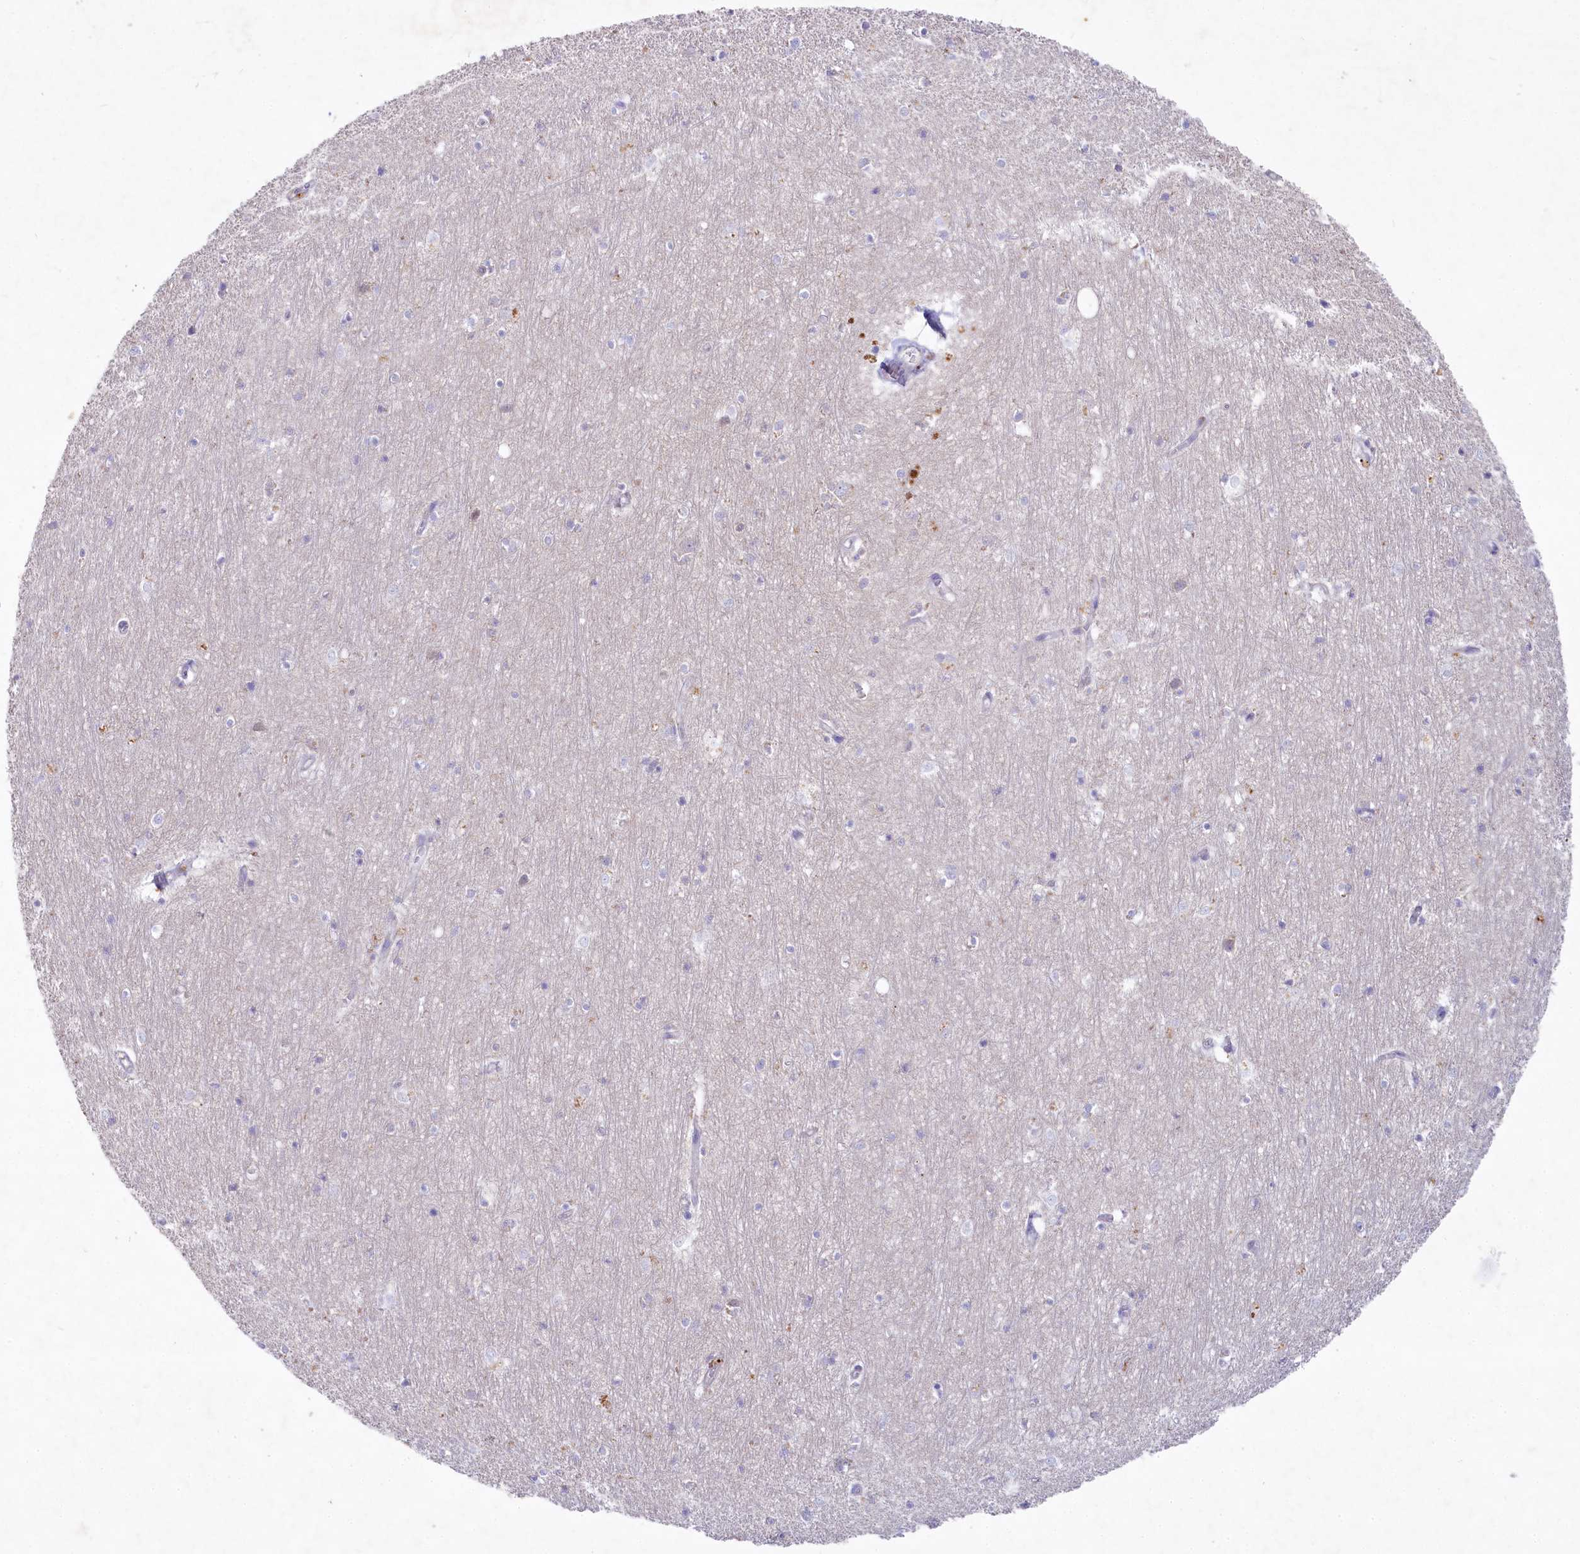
{"staining": {"intensity": "negative", "quantity": "none", "location": "none"}, "tissue": "hippocampus", "cell_type": "Glial cells", "image_type": "normal", "snomed": [{"axis": "morphology", "description": "Normal tissue, NOS"}, {"axis": "topography", "description": "Hippocampus"}], "caption": "Histopathology image shows no protein expression in glial cells of unremarkable hippocampus.", "gene": "VPS26B", "patient": {"sex": "female", "age": 64}}